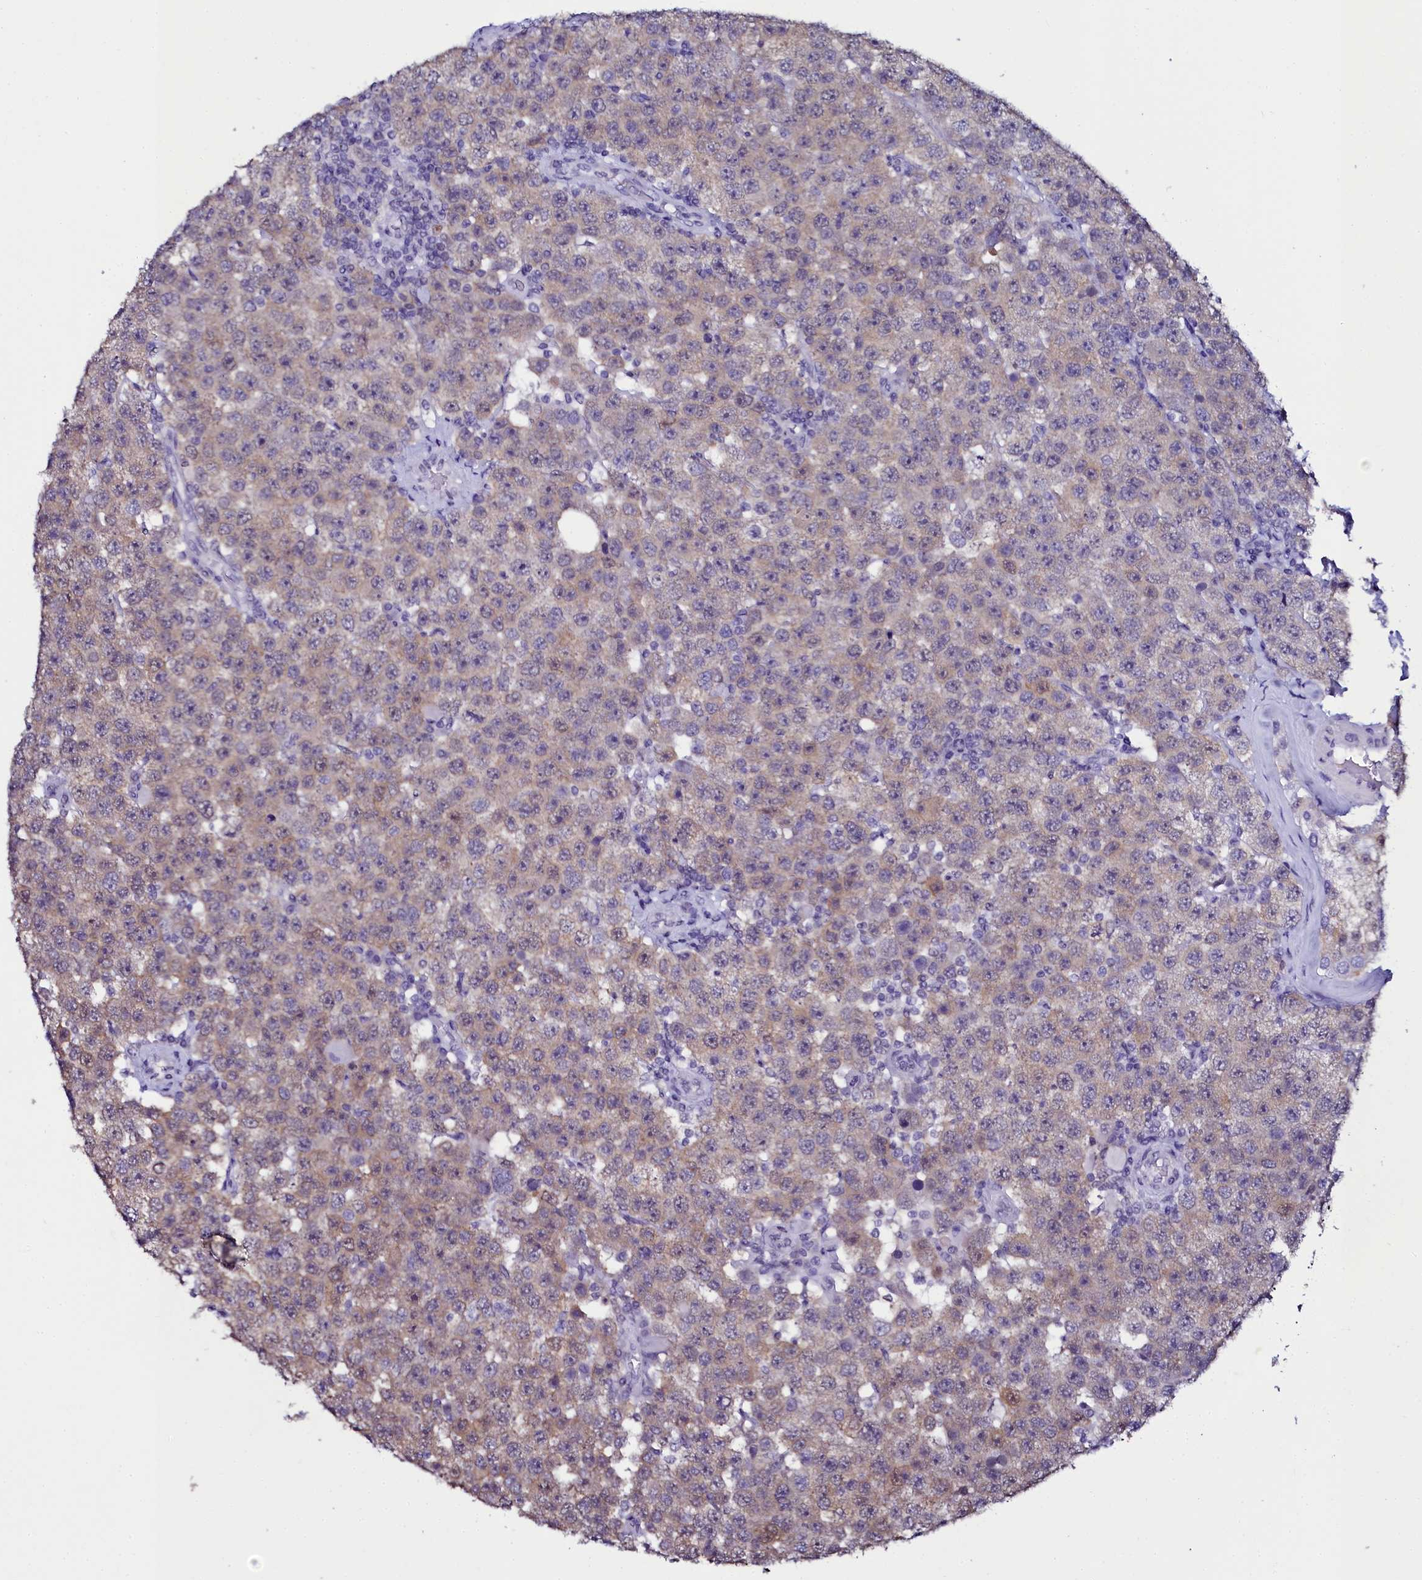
{"staining": {"intensity": "weak", "quantity": ">75%", "location": "cytoplasmic/membranous"}, "tissue": "testis cancer", "cell_type": "Tumor cells", "image_type": "cancer", "snomed": [{"axis": "morphology", "description": "Seminoma, NOS"}, {"axis": "topography", "description": "Testis"}], "caption": "A high-resolution micrograph shows immunohistochemistry staining of seminoma (testis), which reveals weak cytoplasmic/membranous positivity in approximately >75% of tumor cells. Nuclei are stained in blue.", "gene": "SORD", "patient": {"sex": "male", "age": 28}}